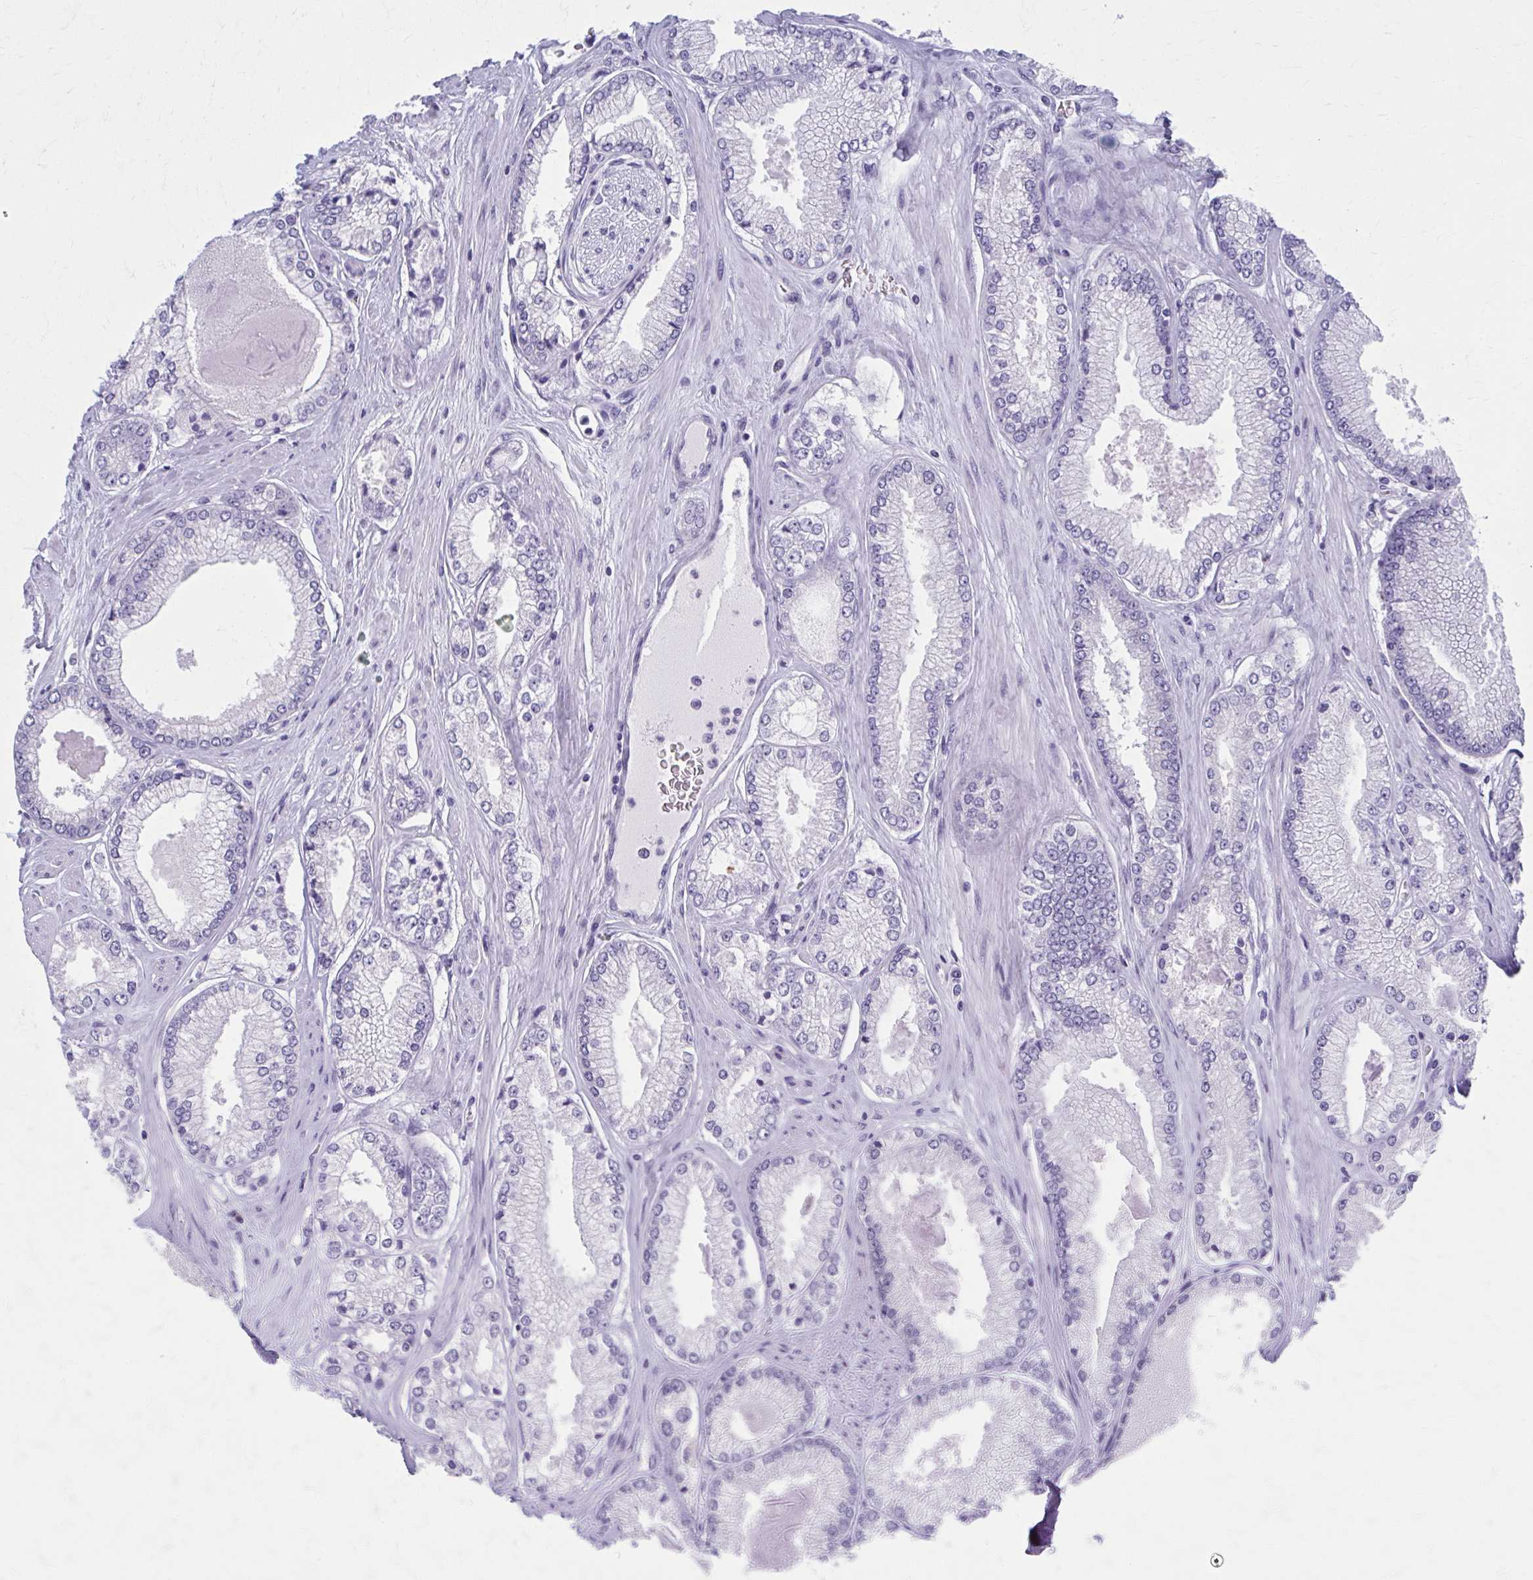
{"staining": {"intensity": "negative", "quantity": "none", "location": "none"}, "tissue": "prostate cancer", "cell_type": "Tumor cells", "image_type": "cancer", "snomed": [{"axis": "morphology", "description": "Adenocarcinoma, Low grade"}, {"axis": "topography", "description": "Prostate"}], "caption": "Tumor cells show no significant protein staining in prostate adenocarcinoma (low-grade).", "gene": "CCDC105", "patient": {"sex": "male", "age": 67}}